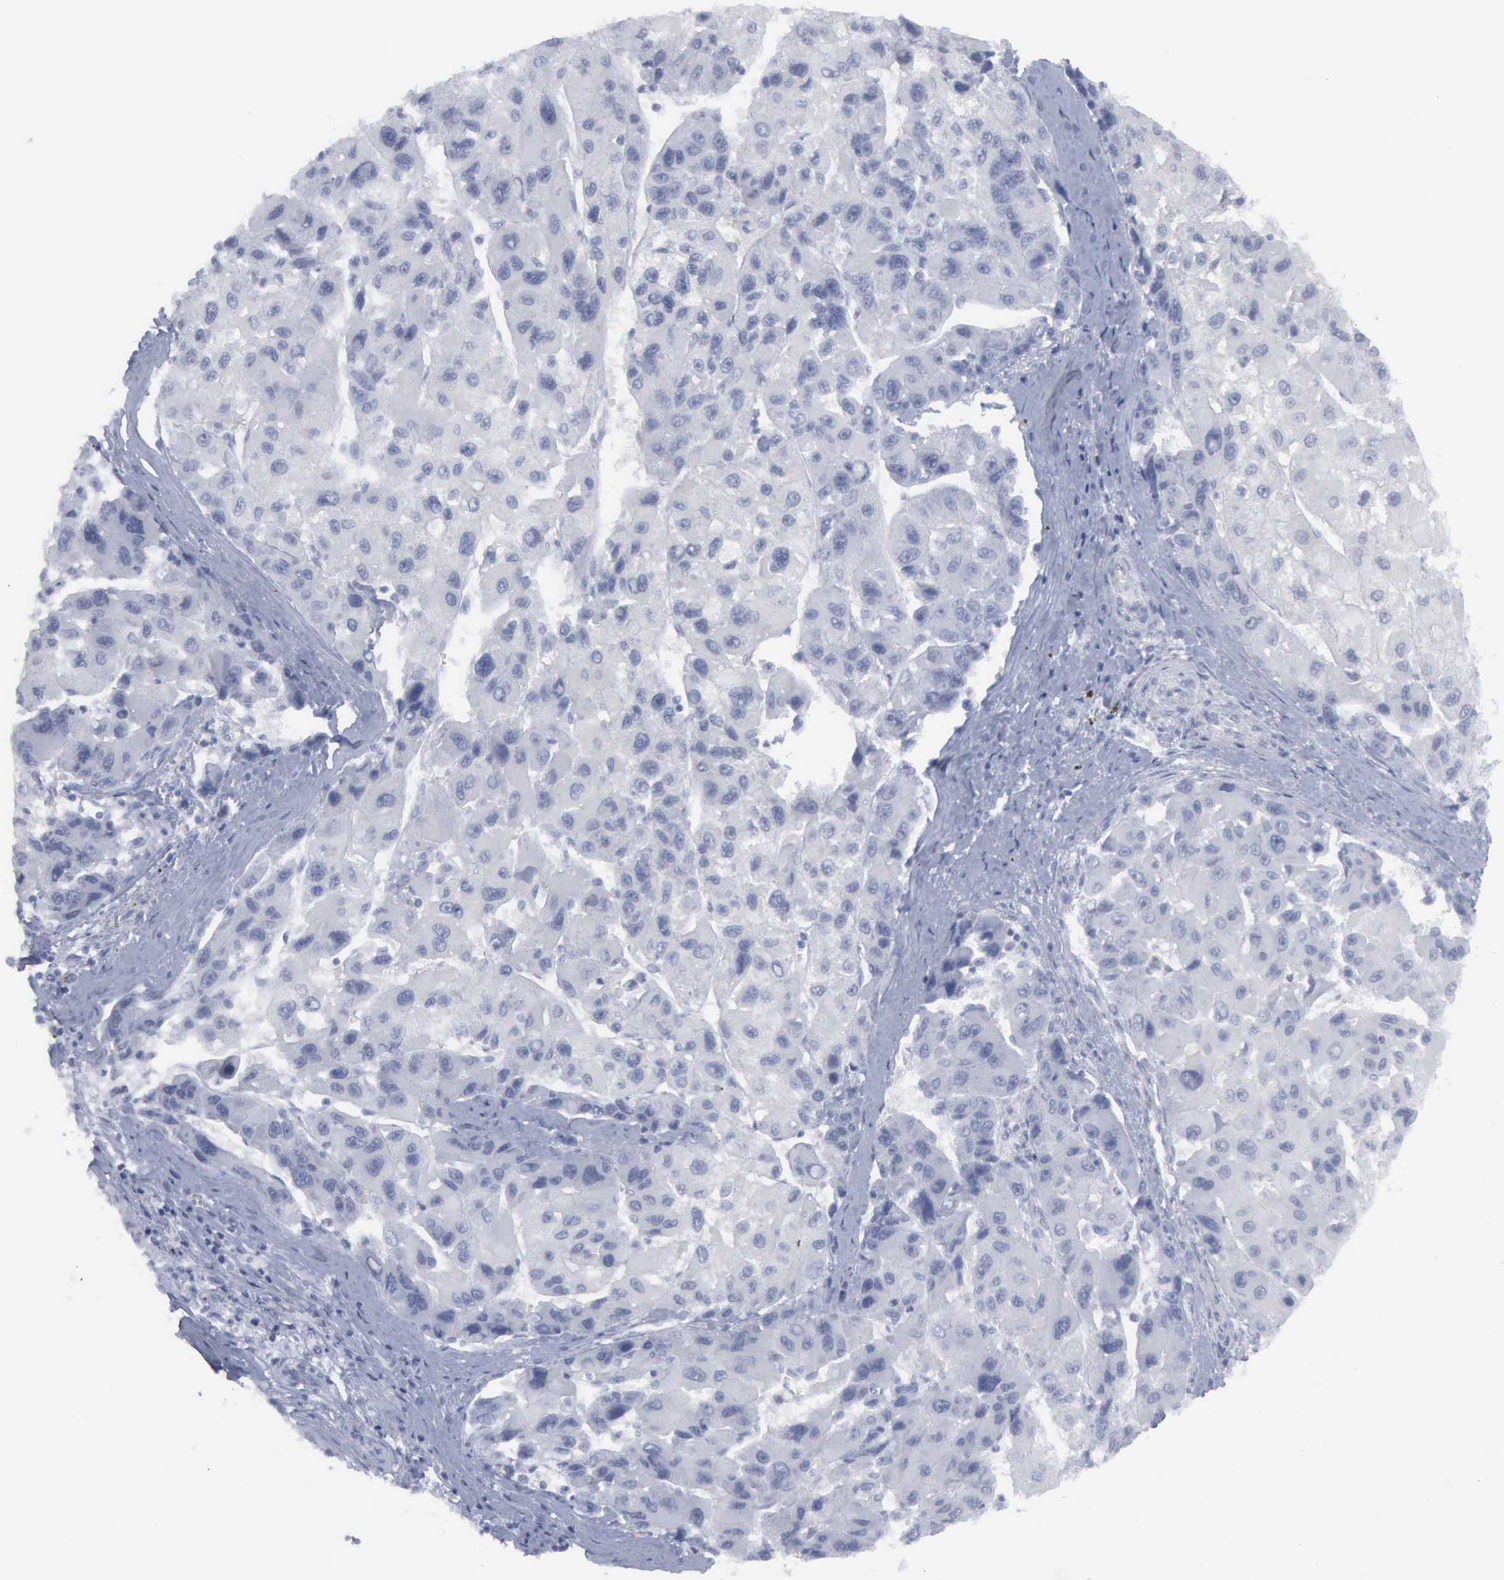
{"staining": {"intensity": "negative", "quantity": "none", "location": "none"}, "tissue": "liver cancer", "cell_type": "Tumor cells", "image_type": "cancer", "snomed": [{"axis": "morphology", "description": "Carcinoma, Hepatocellular, NOS"}, {"axis": "topography", "description": "Liver"}], "caption": "A high-resolution micrograph shows IHC staining of liver hepatocellular carcinoma, which reveals no significant positivity in tumor cells.", "gene": "VCAM1", "patient": {"sex": "male", "age": 64}}